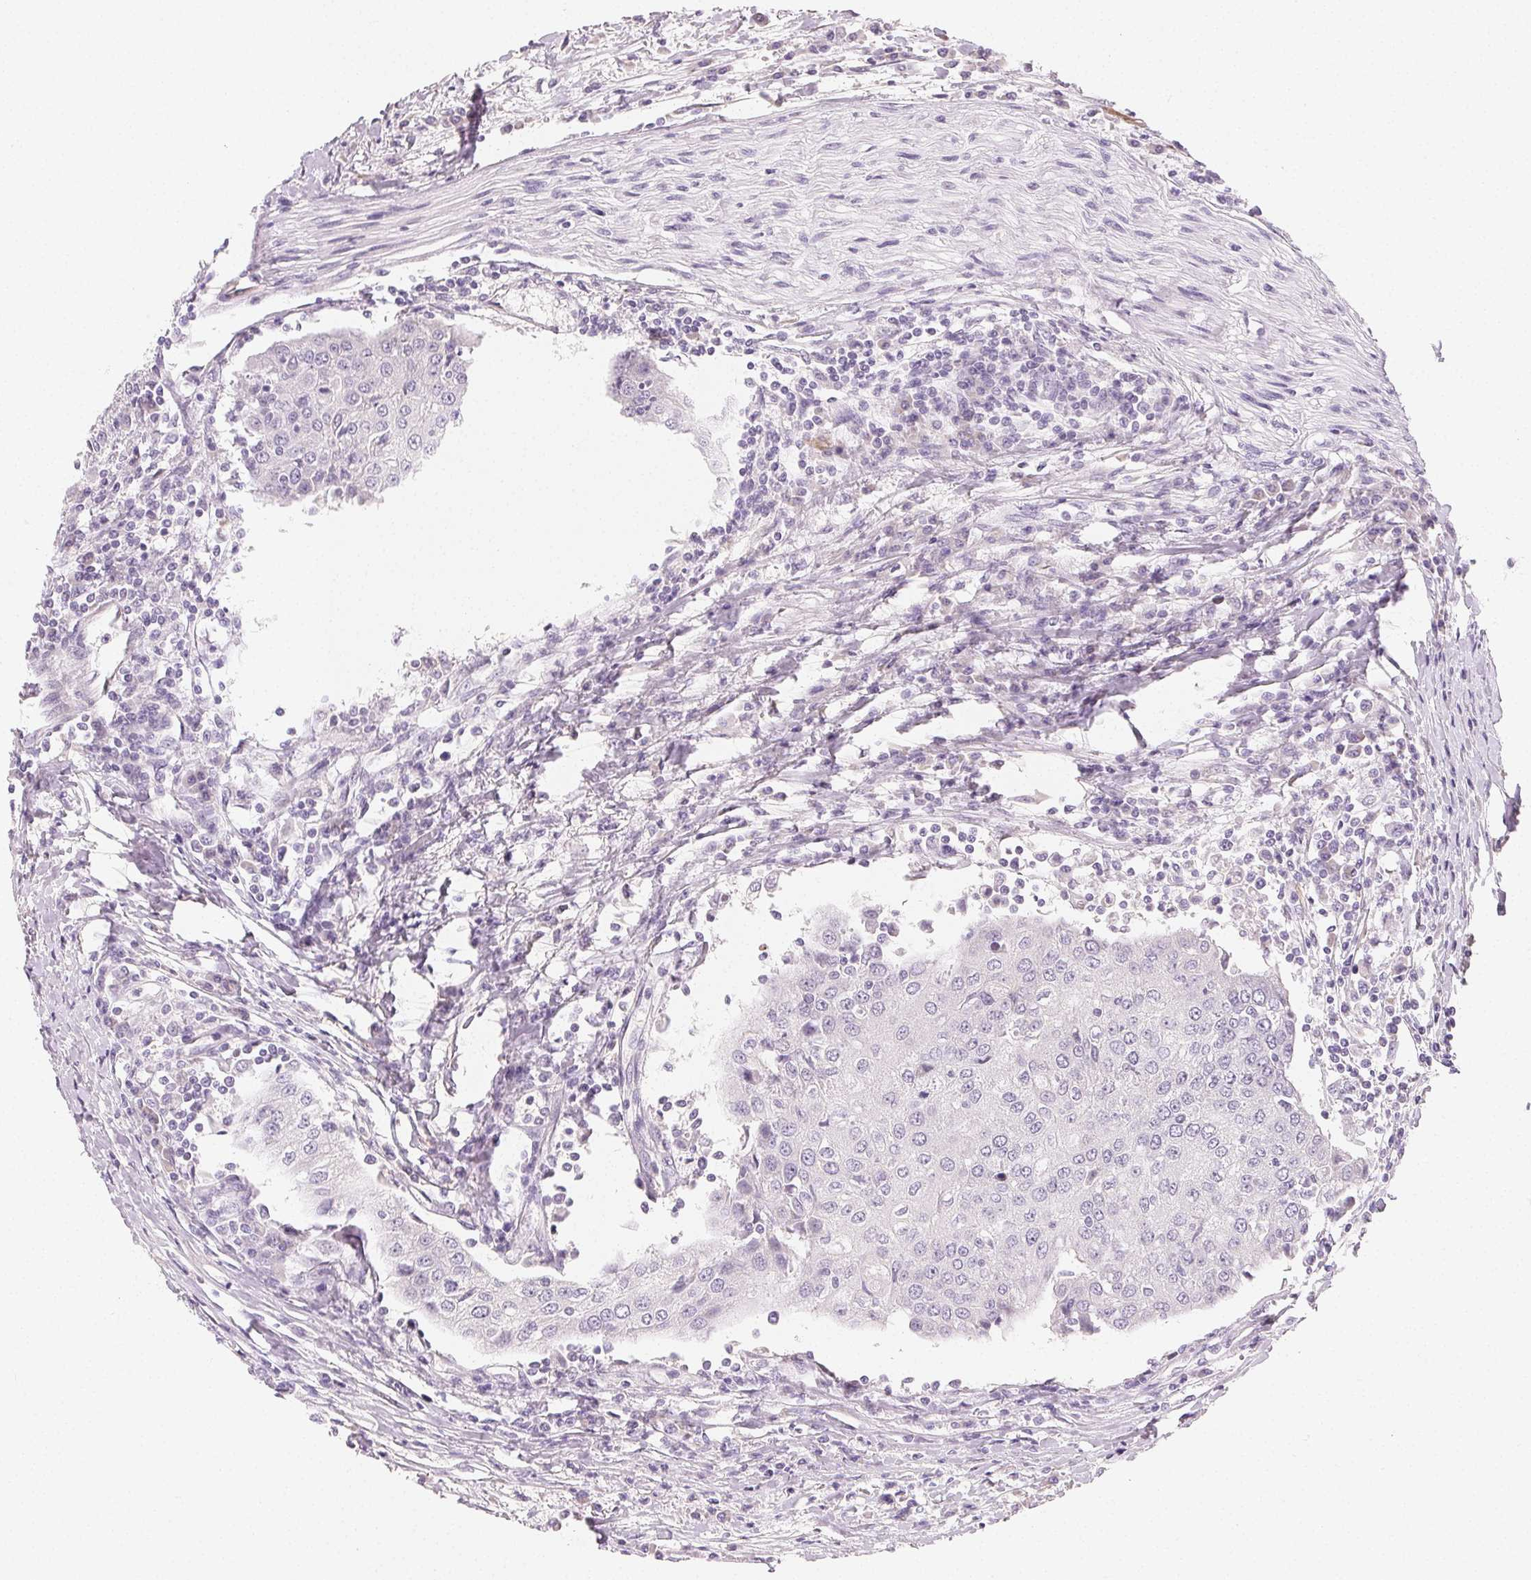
{"staining": {"intensity": "negative", "quantity": "none", "location": "none"}, "tissue": "urothelial cancer", "cell_type": "Tumor cells", "image_type": "cancer", "snomed": [{"axis": "morphology", "description": "Urothelial carcinoma, High grade"}, {"axis": "topography", "description": "Urinary bladder"}], "caption": "There is no significant expression in tumor cells of urothelial carcinoma (high-grade). (Stains: DAB immunohistochemistry with hematoxylin counter stain, Microscopy: brightfield microscopy at high magnification).", "gene": "MYBL1", "patient": {"sex": "female", "age": 85}}